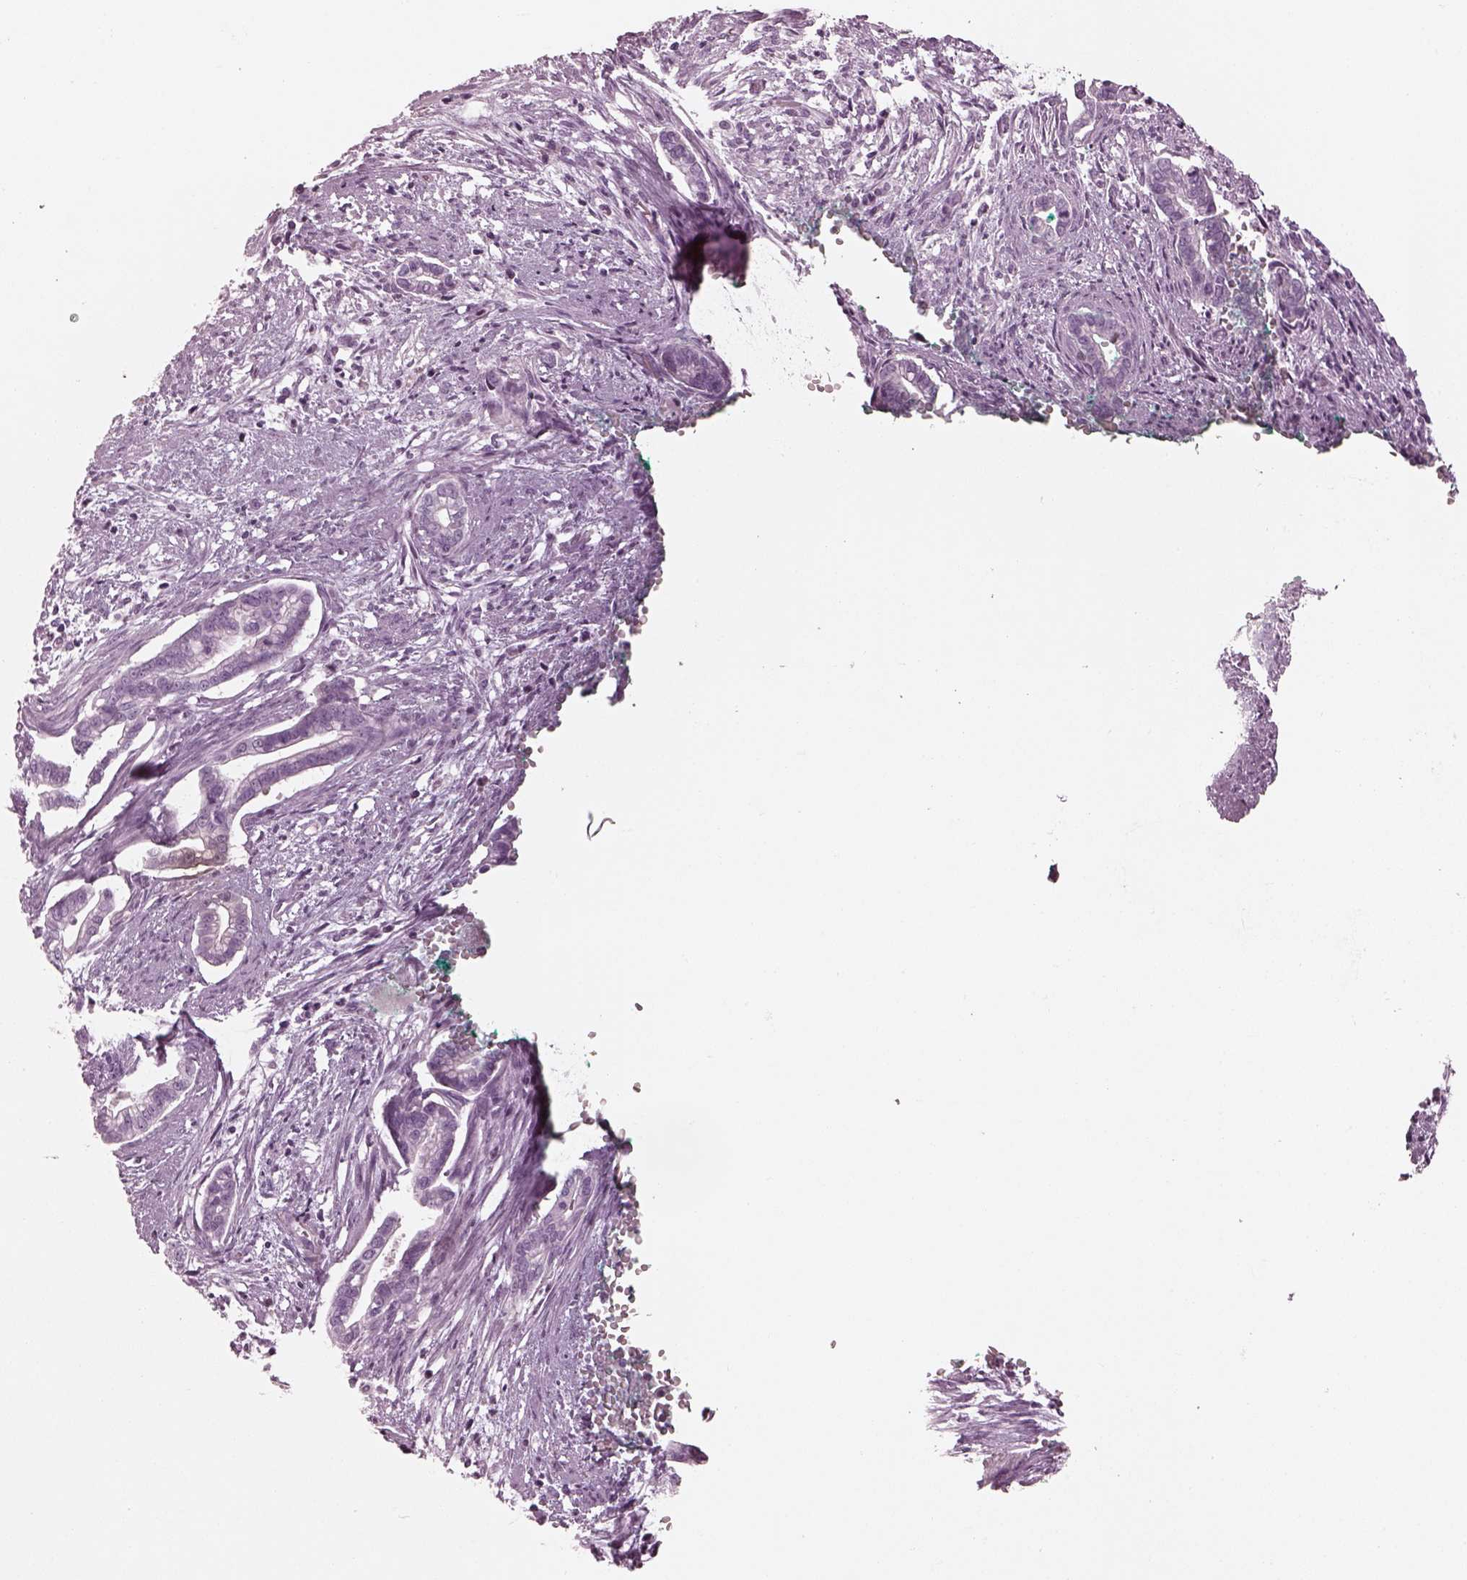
{"staining": {"intensity": "negative", "quantity": "none", "location": "none"}, "tissue": "cervical cancer", "cell_type": "Tumor cells", "image_type": "cancer", "snomed": [{"axis": "morphology", "description": "Adenocarcinoma, NOS"}, {"axis": "topography", "description": "Cervix"}], "caption": "There is no significant staining in tumor cells of cervical adenocarcinoma.", "gene": "OPN4", "patient": {"sex": "female", "age": 62}}